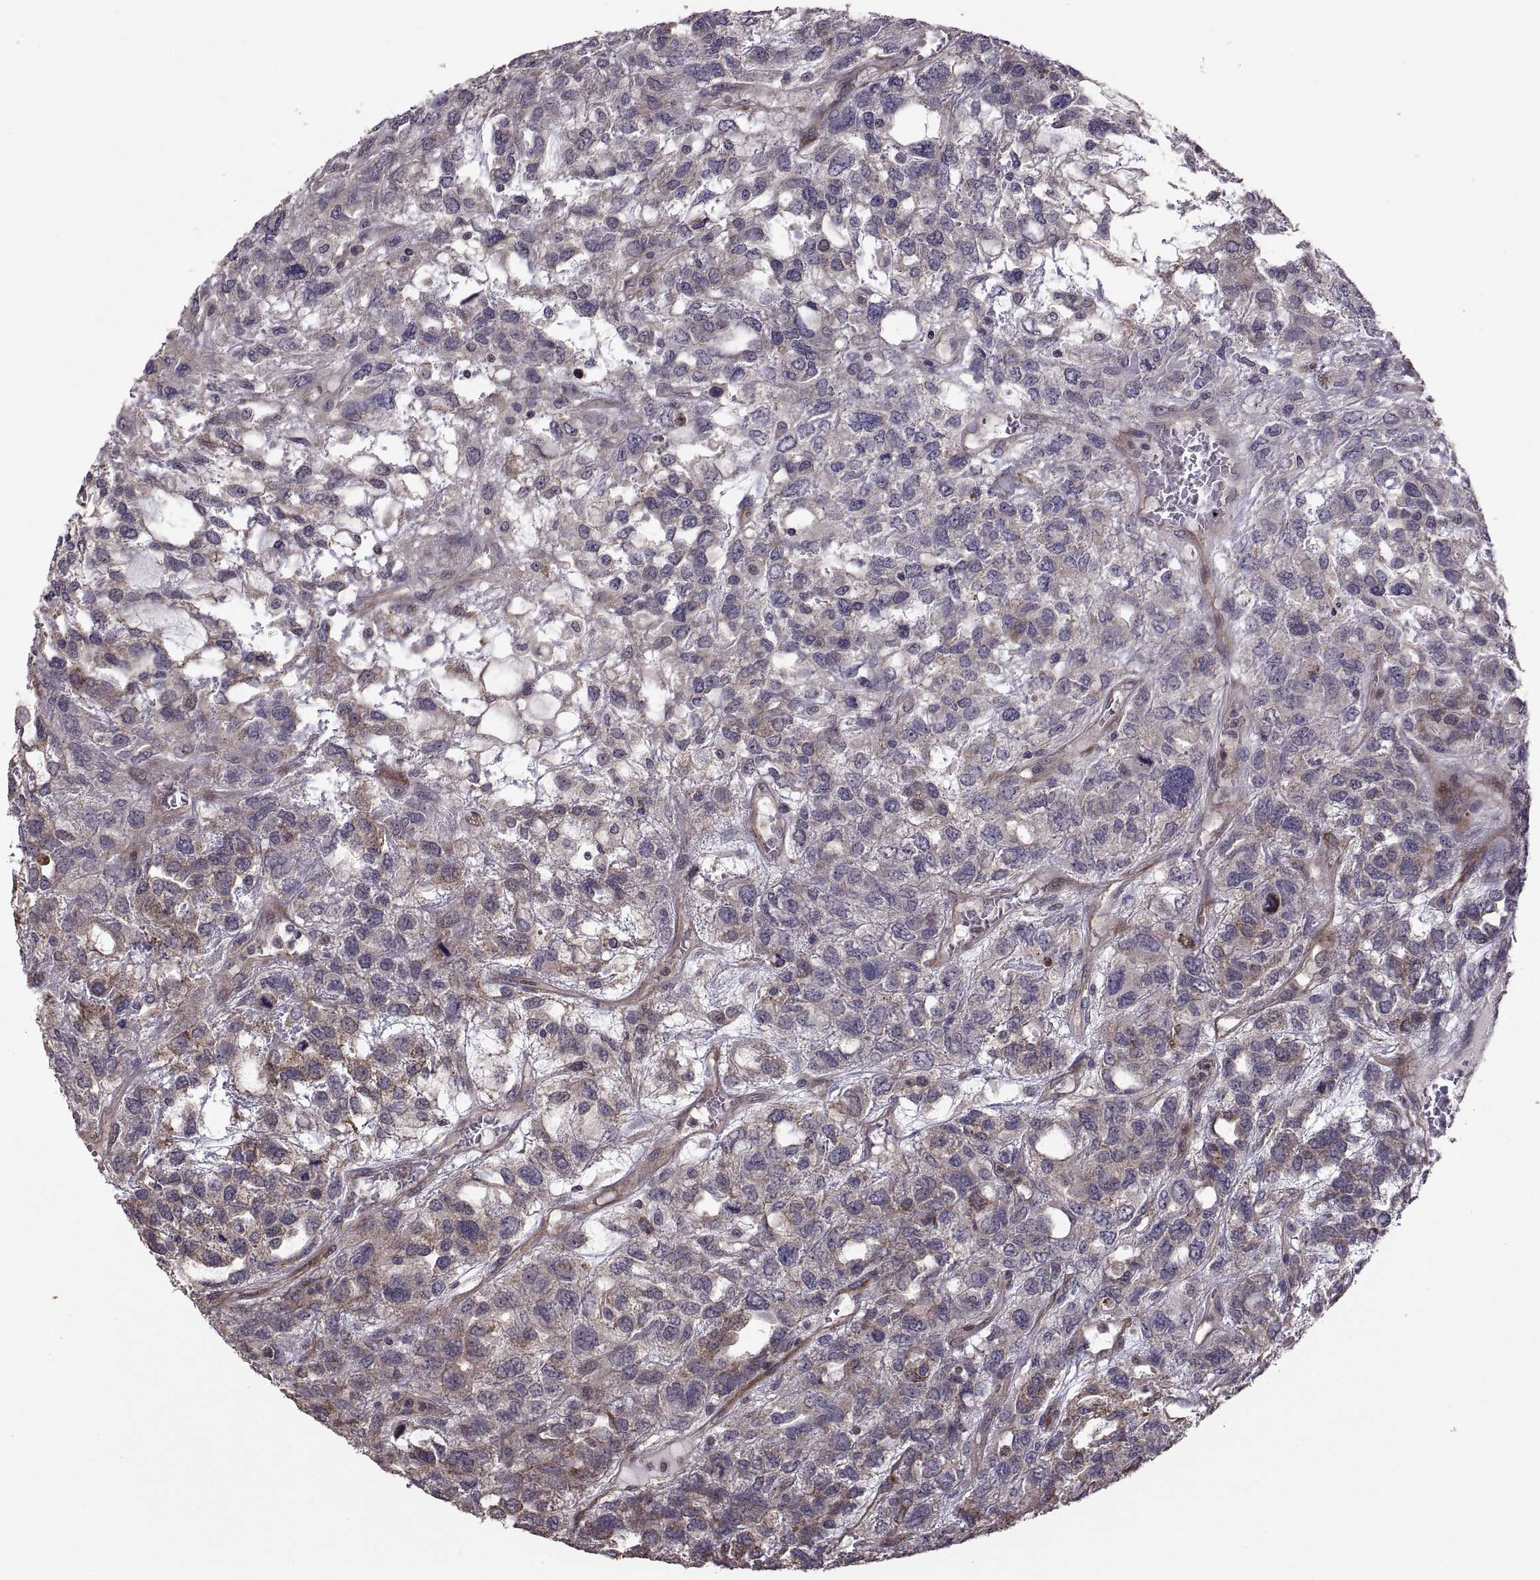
{"staining": {"intensity": "weak", "quantity": "25%-75%", "location": "cytoplasmic/membranous"}, "tissue": "testis cancer", "cell_type": "Tumor cells", "image_type": "cancer", "snomed": [{"axis": "morphology", "description": "Seminoma, NOS"}, {"axis": "topography", "description": "Testis"}], "caption": "A histopathology image of testis cancer stained for a protein shows weak cytoplasmic/membranous brown staining in tumor cells.", "gene": "PMM2", "patient": {"sex": "male", "age": 52}}